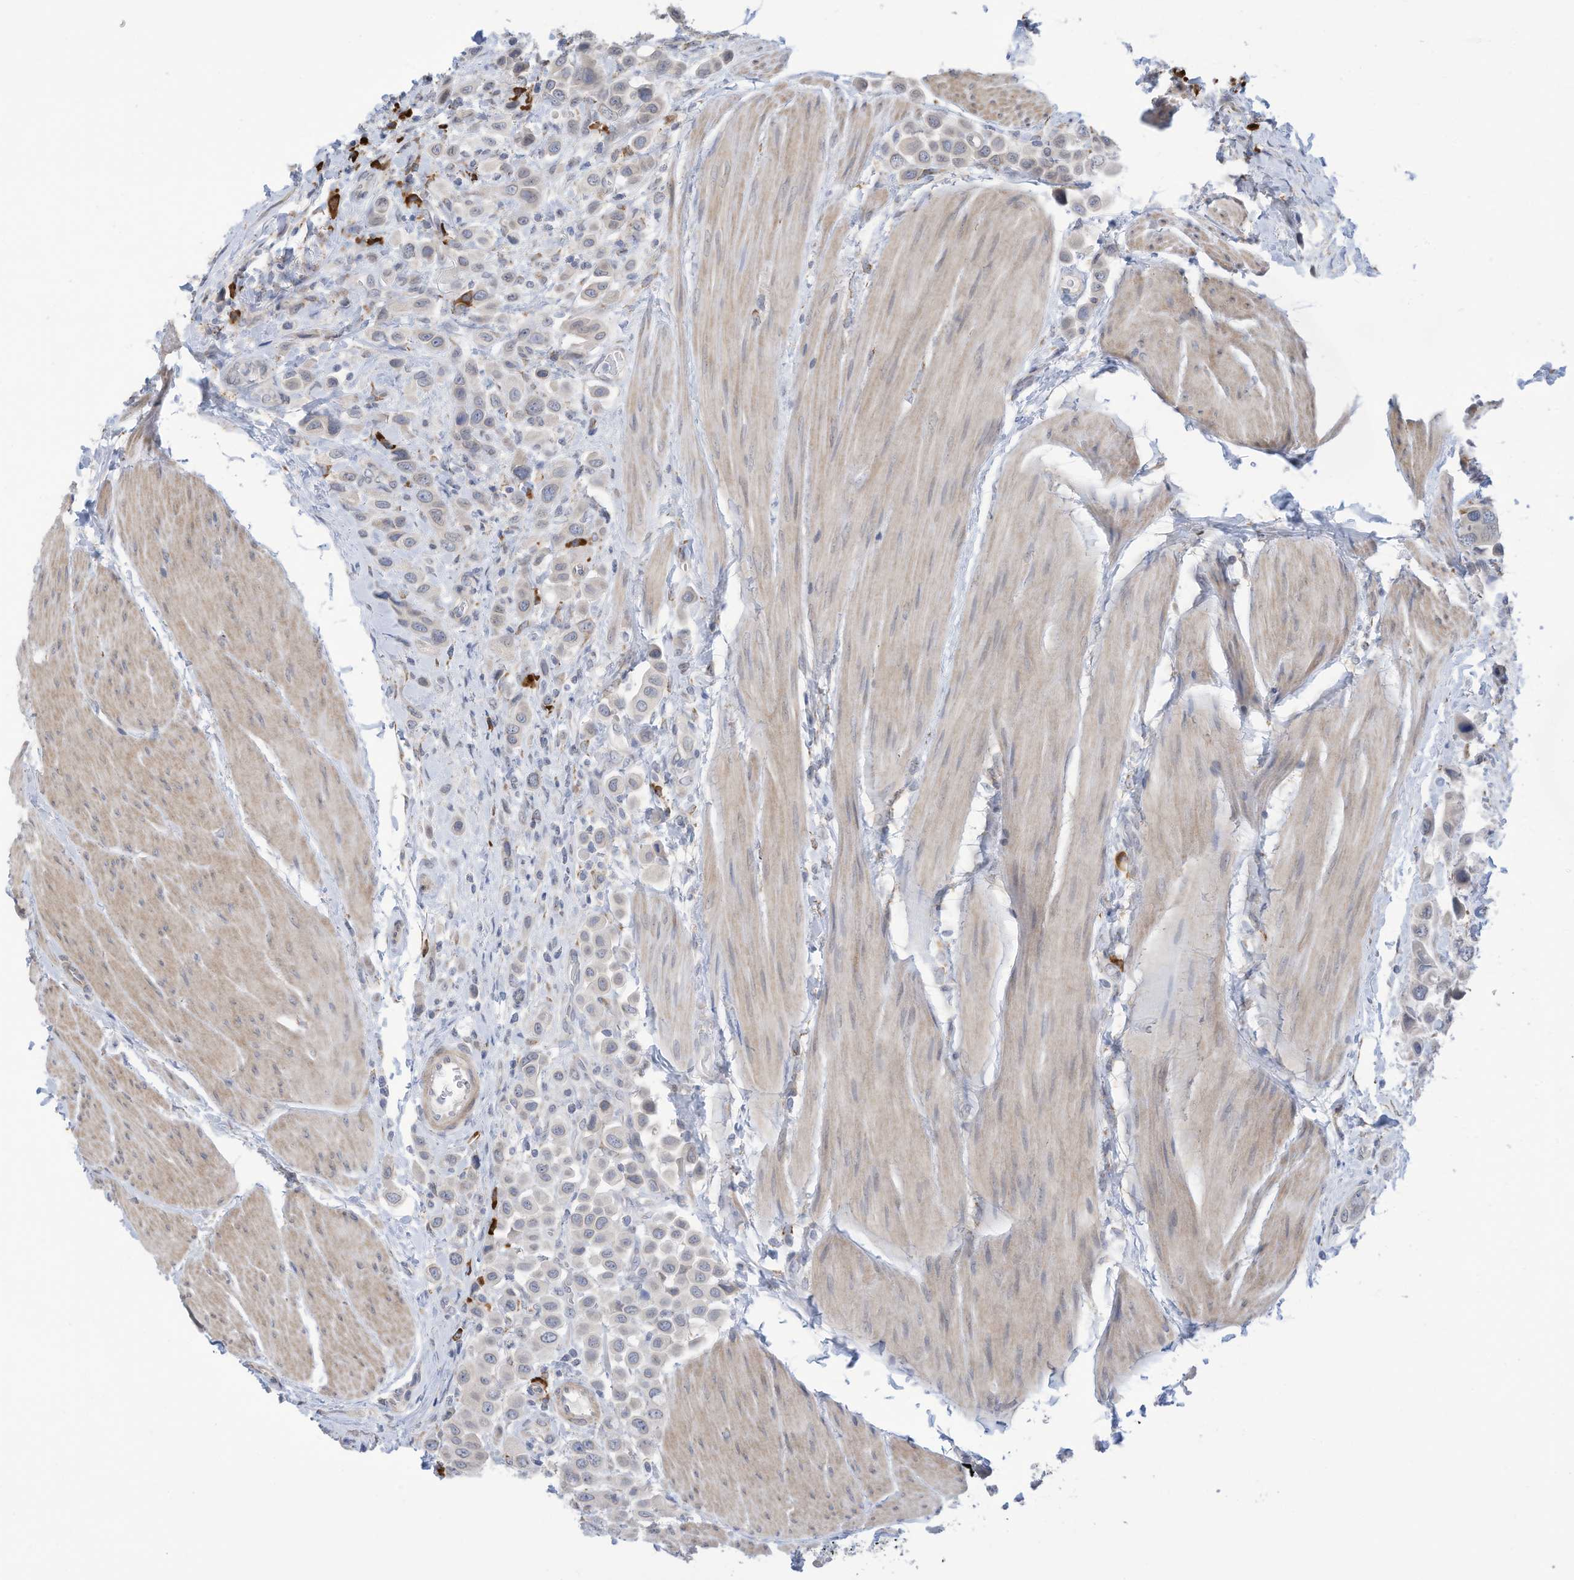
{"staining": {"intensity": "negative", "quantity": "none", "location": "none"}, "tissue": "urothelial cancer", "cell_type": "Tumor cells", "image_type": "cancer", "snomed": [{"axis": "morphology", "description": "Urothelial carcinoma, High grade"}, {"axis": "topography", "description": "Urinary bladder"}], "caption": "Immunohistochemistry (IHC) image of neoplastic tissue: urothelial cancer stained with DAB (3,3'-diaminobenzidine) reveals no significant protein staining in tumor cells.", "gene": "ZNF292", "patient": {"sex": "male", "age": 50}}